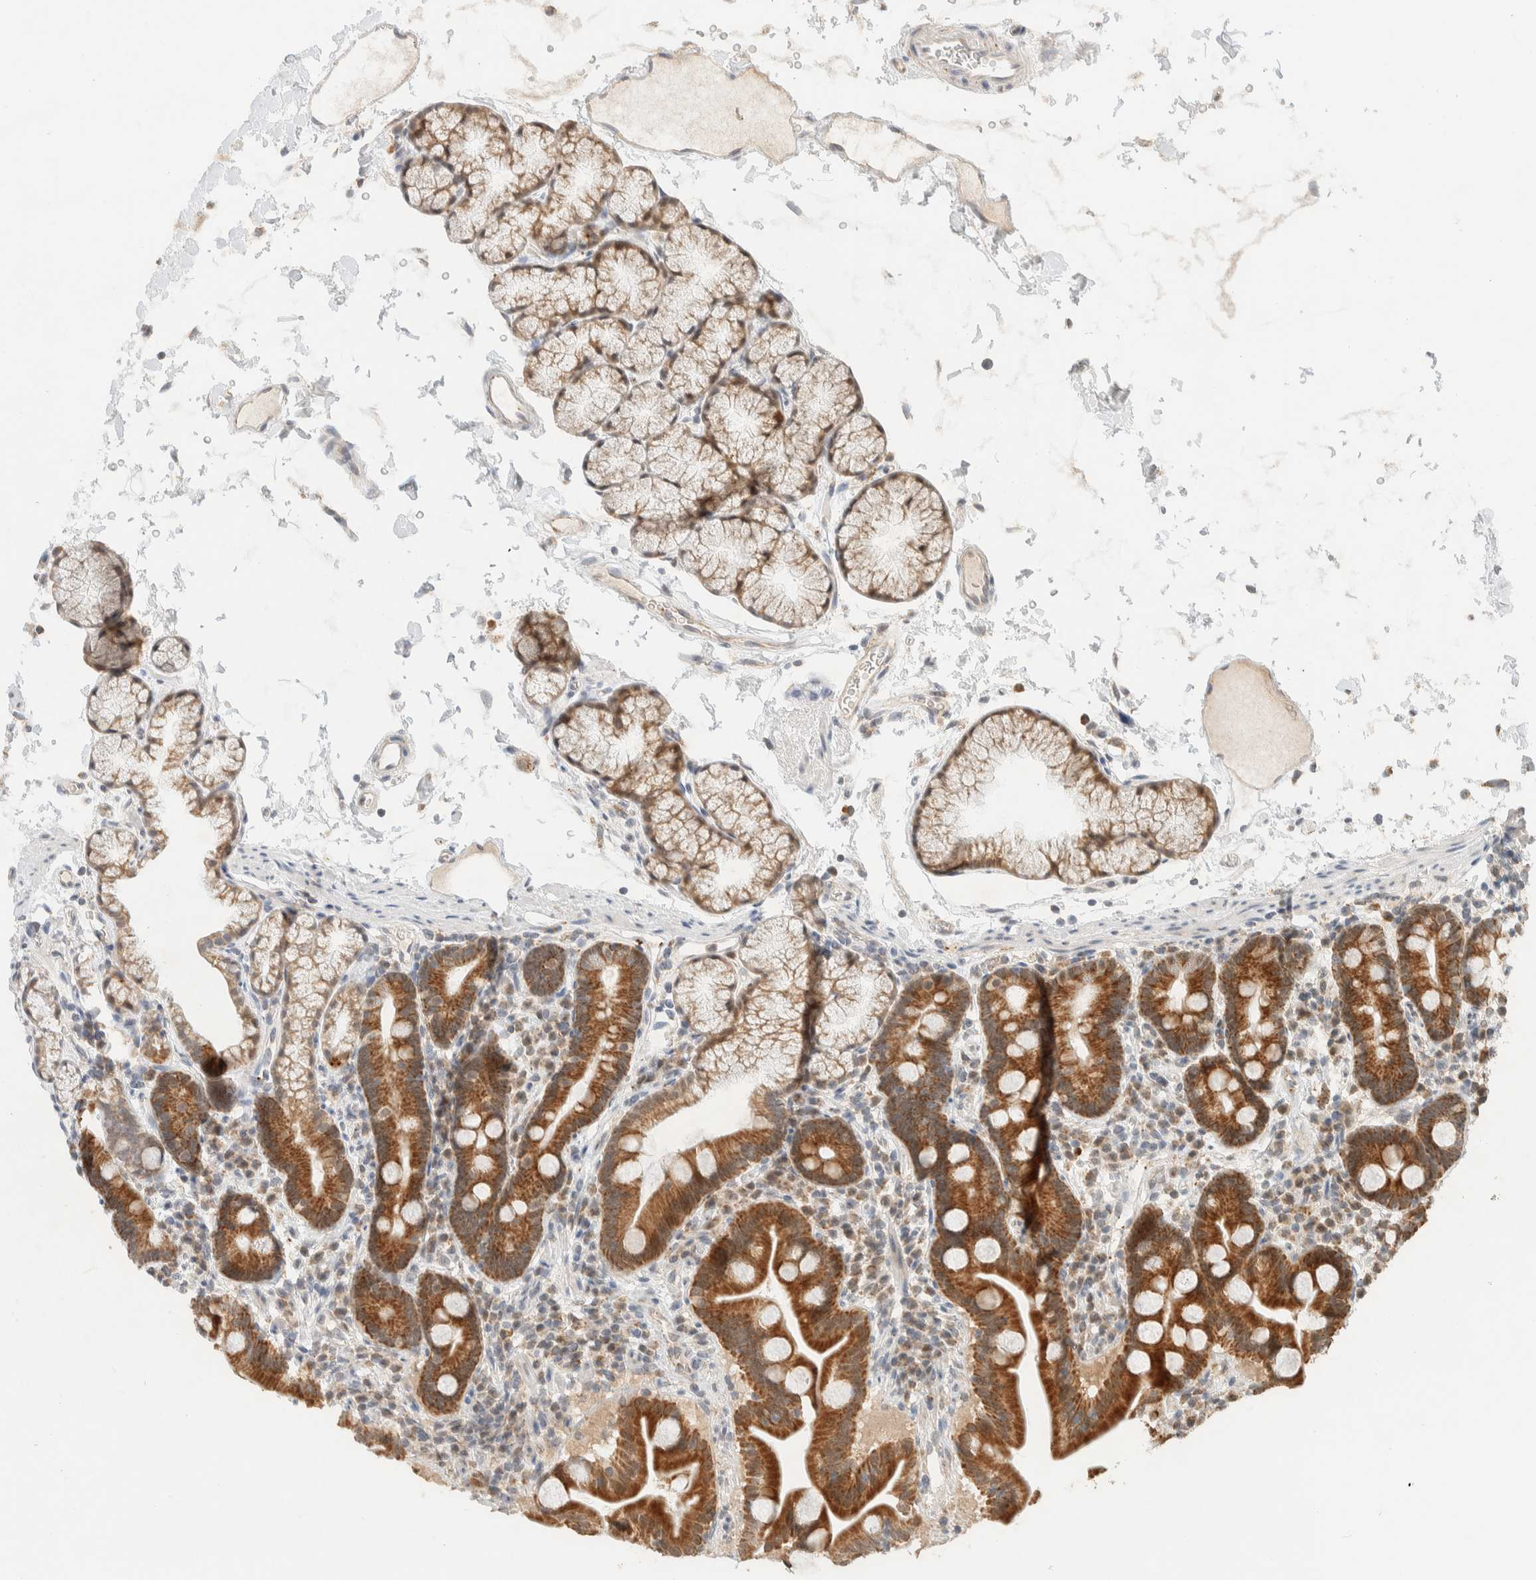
{"staining": {"intensity": "strong", "quantity": ">75%", "location": "cytoplasmic/membranous"}, "tissue": "duodenum", "cell_type": "Glandular cells", "image_type": "normal", "snomed": [{"axis": "morphology", "description": "Normal tissue, NOS"}, {"axis": "topography", "description": "Duodenum"}], "caption": "Duodenum stained with DAB IHC demonstrates high levels of strong cytoplasmic/membranous staining in approximately >75% of glandular cells. Using DAB (brown) and hematoxylin (blue) stains, captured at high magnification using brightfield microscopy.", "gene": "MRPL41", "patient": {"sex": "male", "age": 54}}